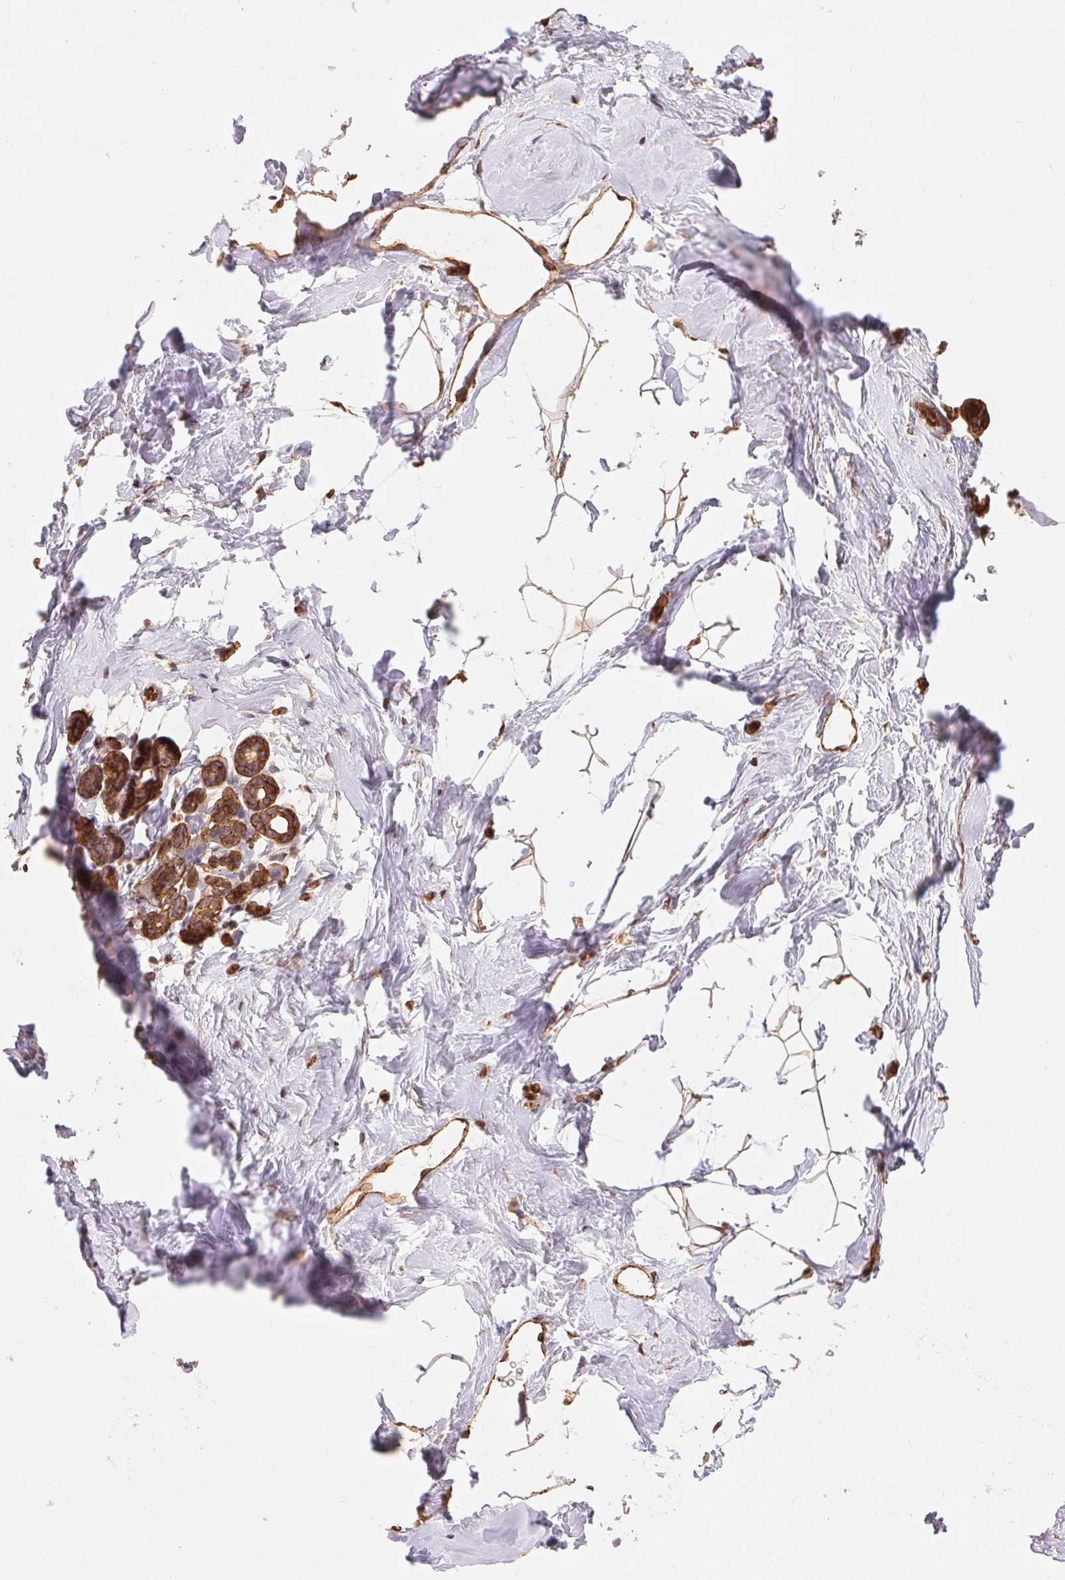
{"staining": {"intensity": "moderate", "quantity": "25%-75%", "location": "cytoplasmic/membranous"}, "tissue": "breast", "cell_type": "Adipocytes", "image_type": "normal", "snomed": [{"axis": "morphology", "description": "Normal tissue, NOS"}, {"axis": "topography", "description": "Breast"}], "caption": "Immunohistochemical staining of normal human breast reveals medium levels of moderate cytoplasmic/membranous positivity in approximately 25%-75% of adipocytes.", "gene": "FRAS1", "patient": {"sex": "female", "age": 32}}